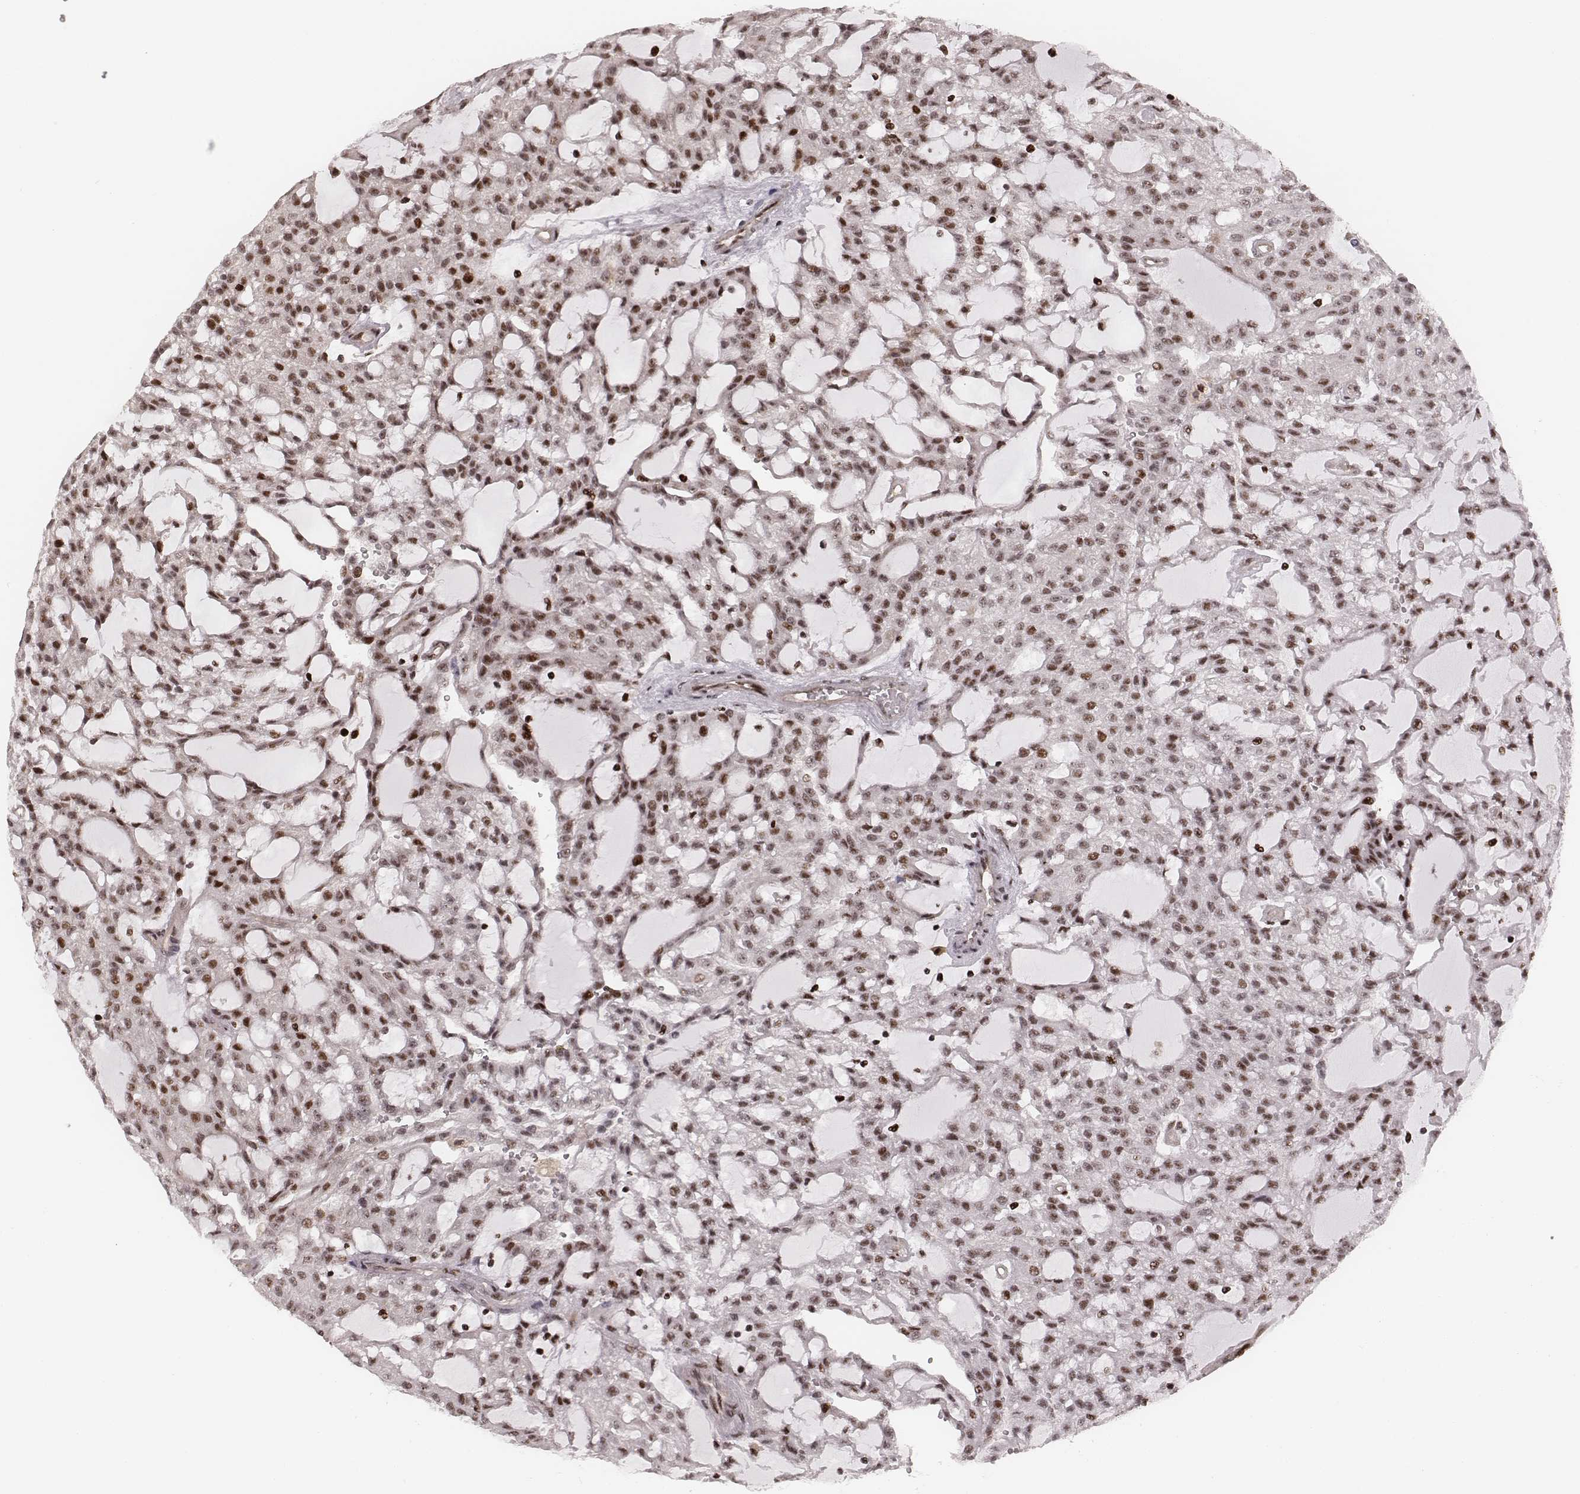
{"staining": {"intensity": "weak", "quantity": "25%-75%", "location": "nuclear"}, "tissue": "renal cancer", "cell_type": "Tumor cells", "image_type": "cancer", "snomed": [{"axis": "morphology", "description": "Adenocarcinoma, NOS"}, {"axis": "topography", "description": "Kidney"}], "caption": "Immunohistochemistry (IHC) of renal cancer (adenocarcinoma) demonstrates low levels of weak nuclear staining in approximately 25%-75% of tumor cells.", "gene": "VRK3", "patient": {"sex": "male", "age": 63}}